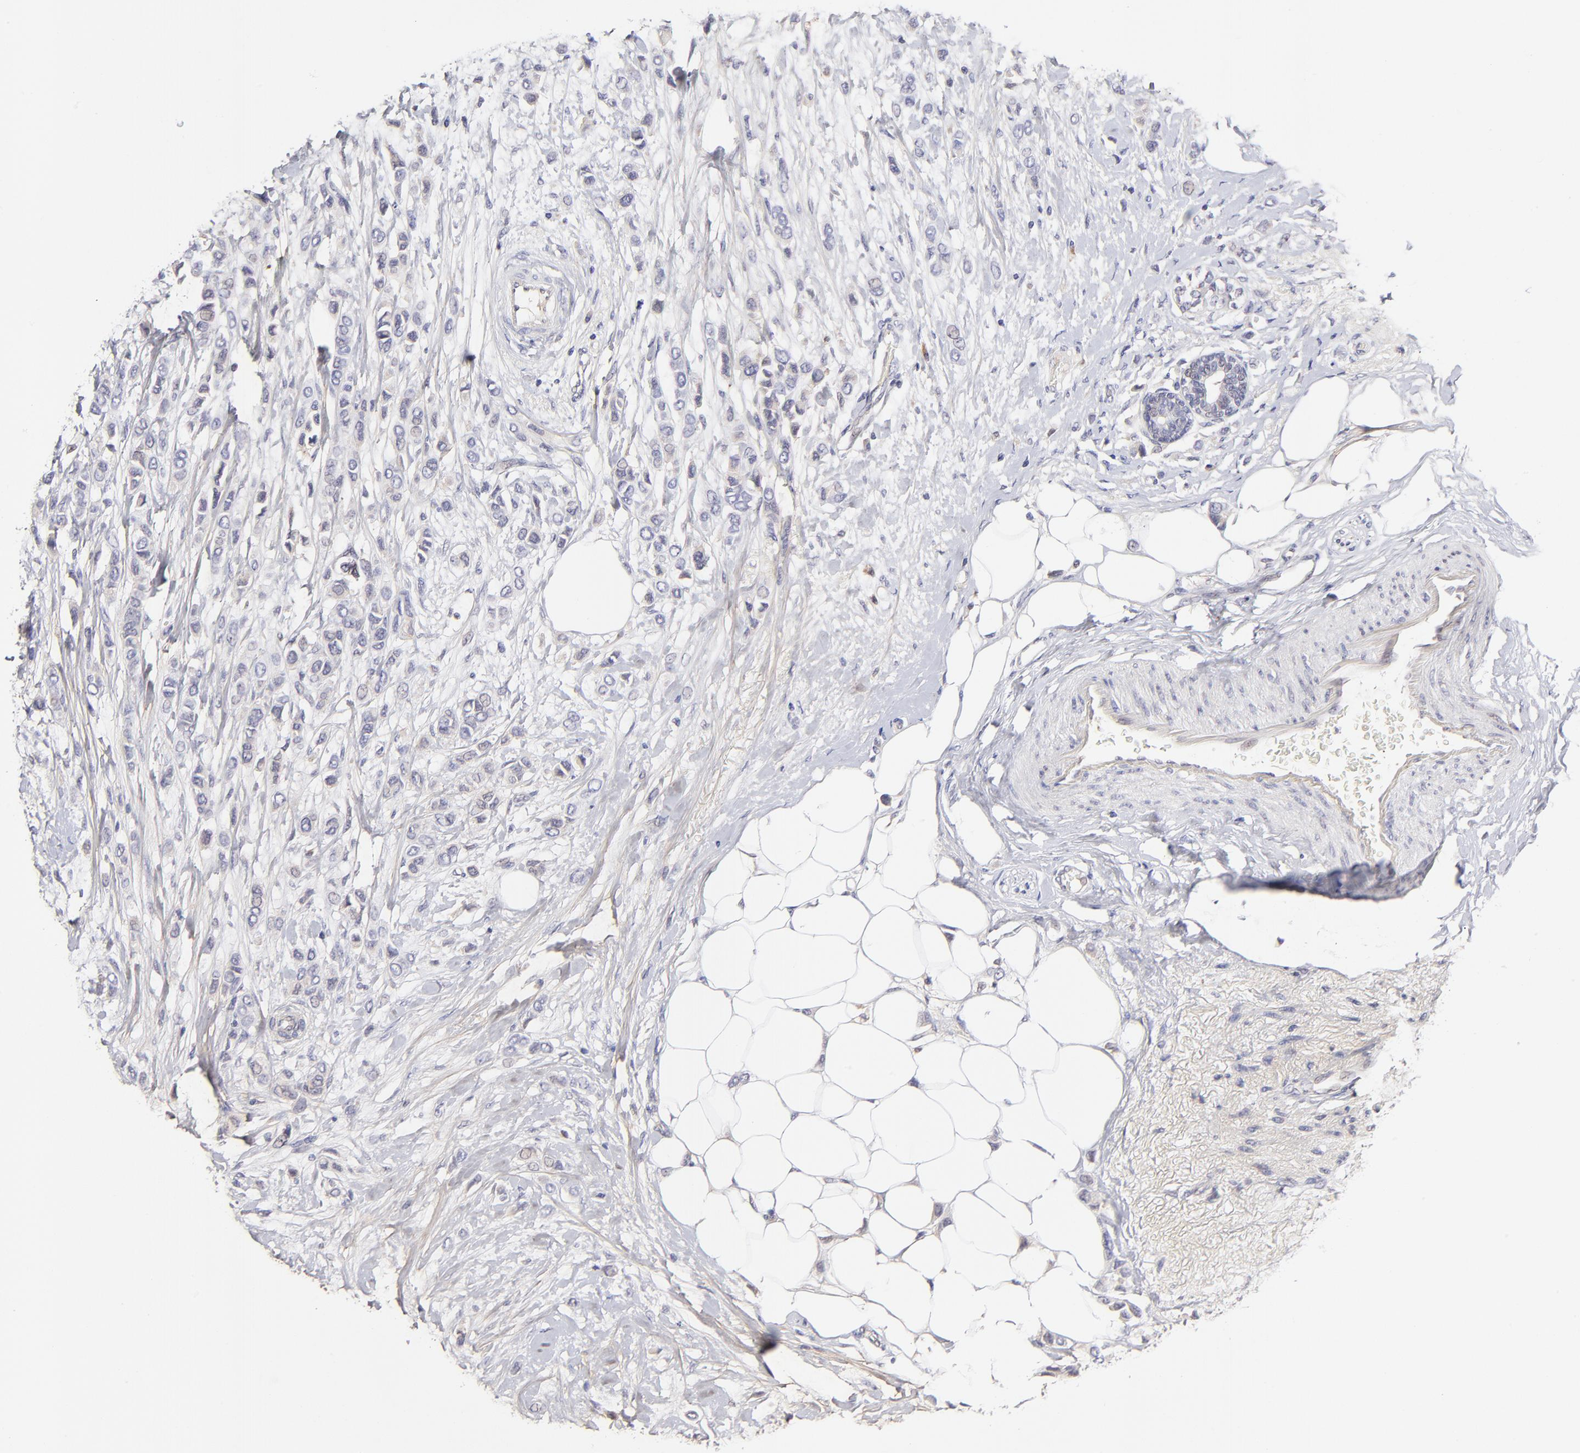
{"staining": {"intensity": "negative", "quantity": "none", "location": "none"}, "tissue": "breast cancer", "cell_type": "Tumor cells", "image_type": "cancer", "snomed": [{"axis": "morphology", "description": "Lobular carcinoma"}, {"axis": "topography", "description": "Breast"}], "caption": "The immunohistochemistry micrograph has no significant positivity in tumor cells of breast lobular carcinoma tissue.", "gene": "BTG2", "patient": {"sex": "female", "age": 51}}